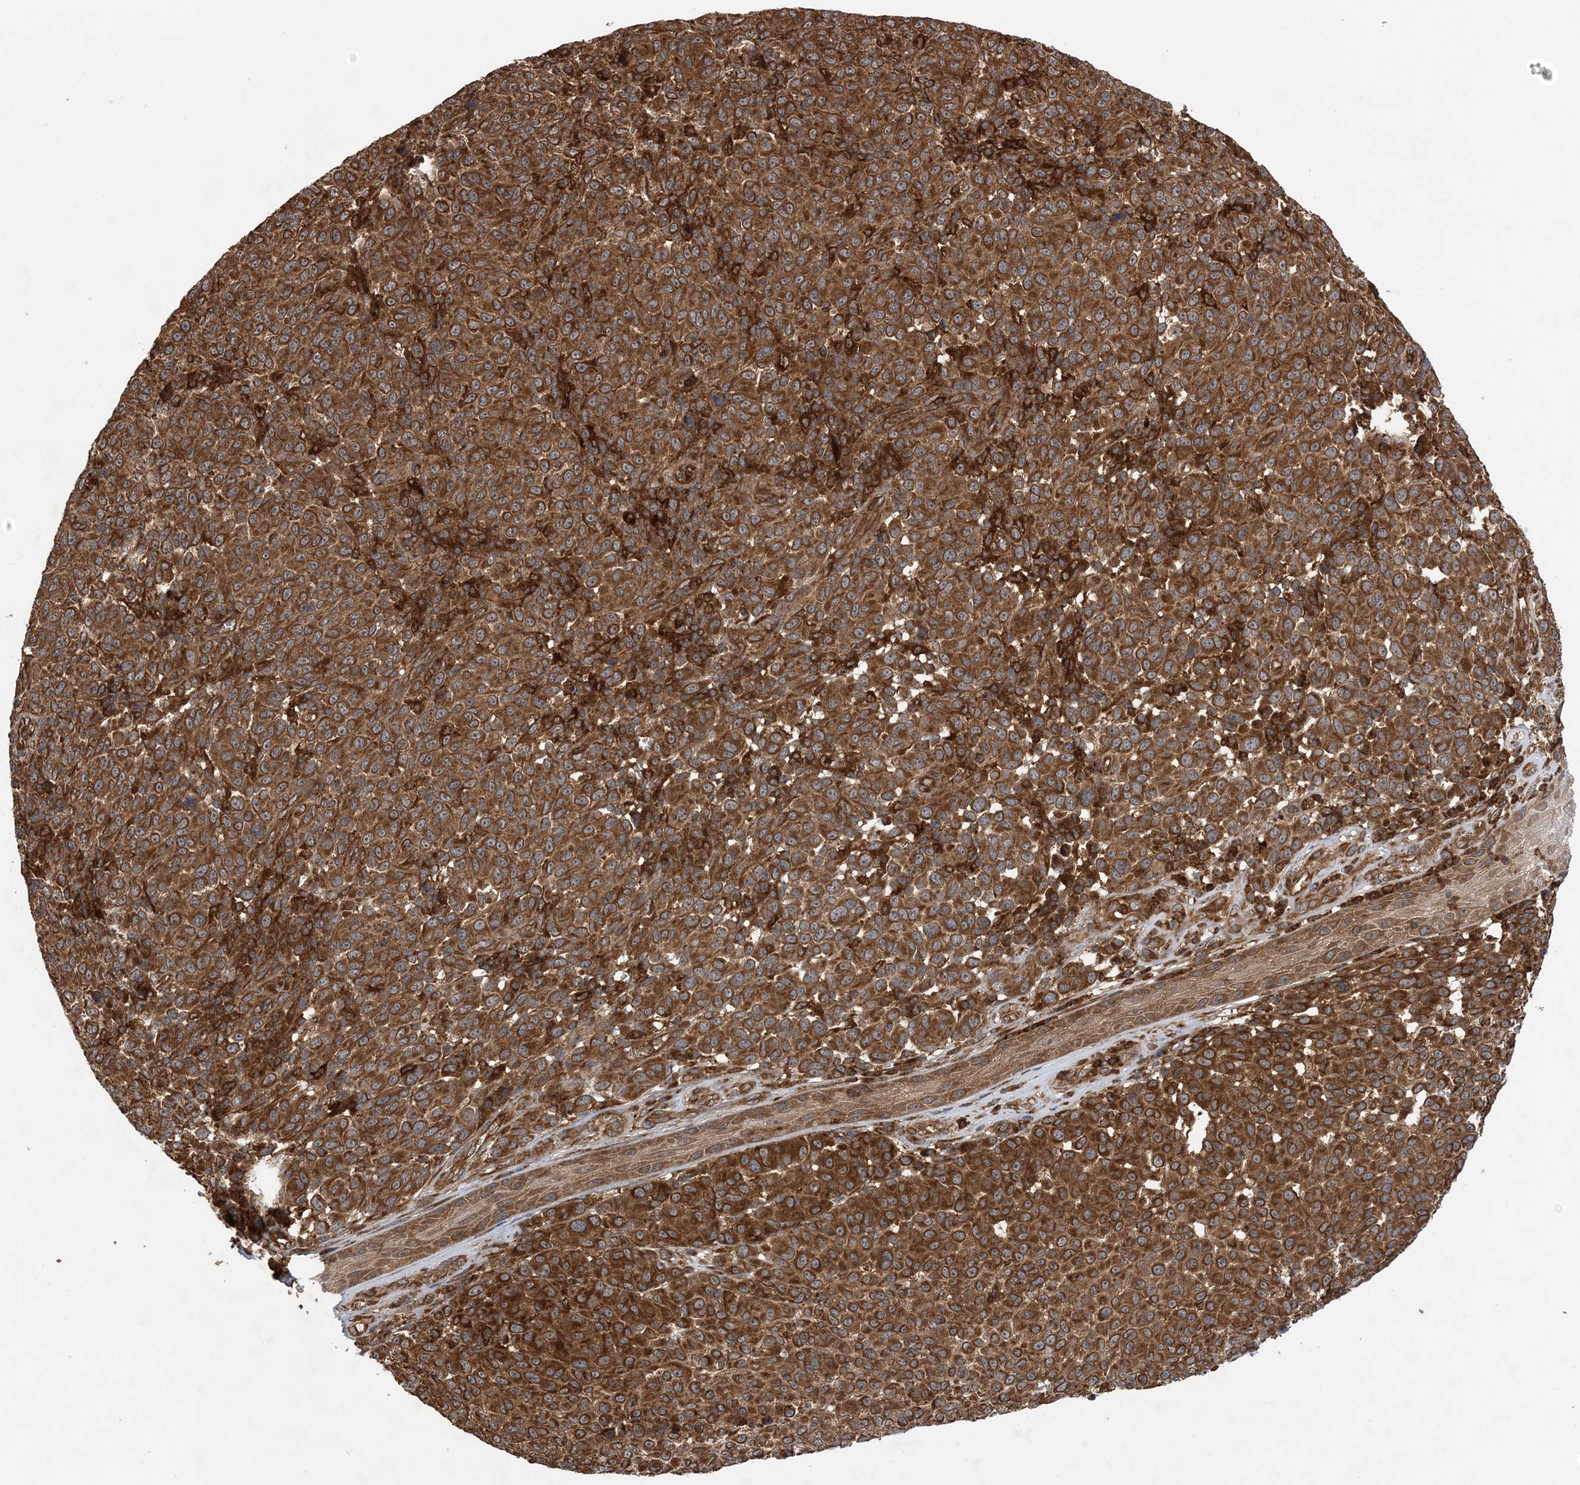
{"staining": {"intensity": "strong", "quantity": ">75%", "location": "cytoplasmic/membranous"}, "tissue": "melanoma", "cell_type": "Tumor cells", "image_type": "cancer", "snomed": [{"axis": "morphology", "description": "Malignant melanoma, NOS"}, {"axis": "topography", "description": "Skin"}], "caption": "The immunohistochemical stain labels strong cytoplasmic/membranous expression in tumor cells of malignant melanoma tissue.", "gene": "ATG3", "patient": {"sex": "male", "age": 49}}